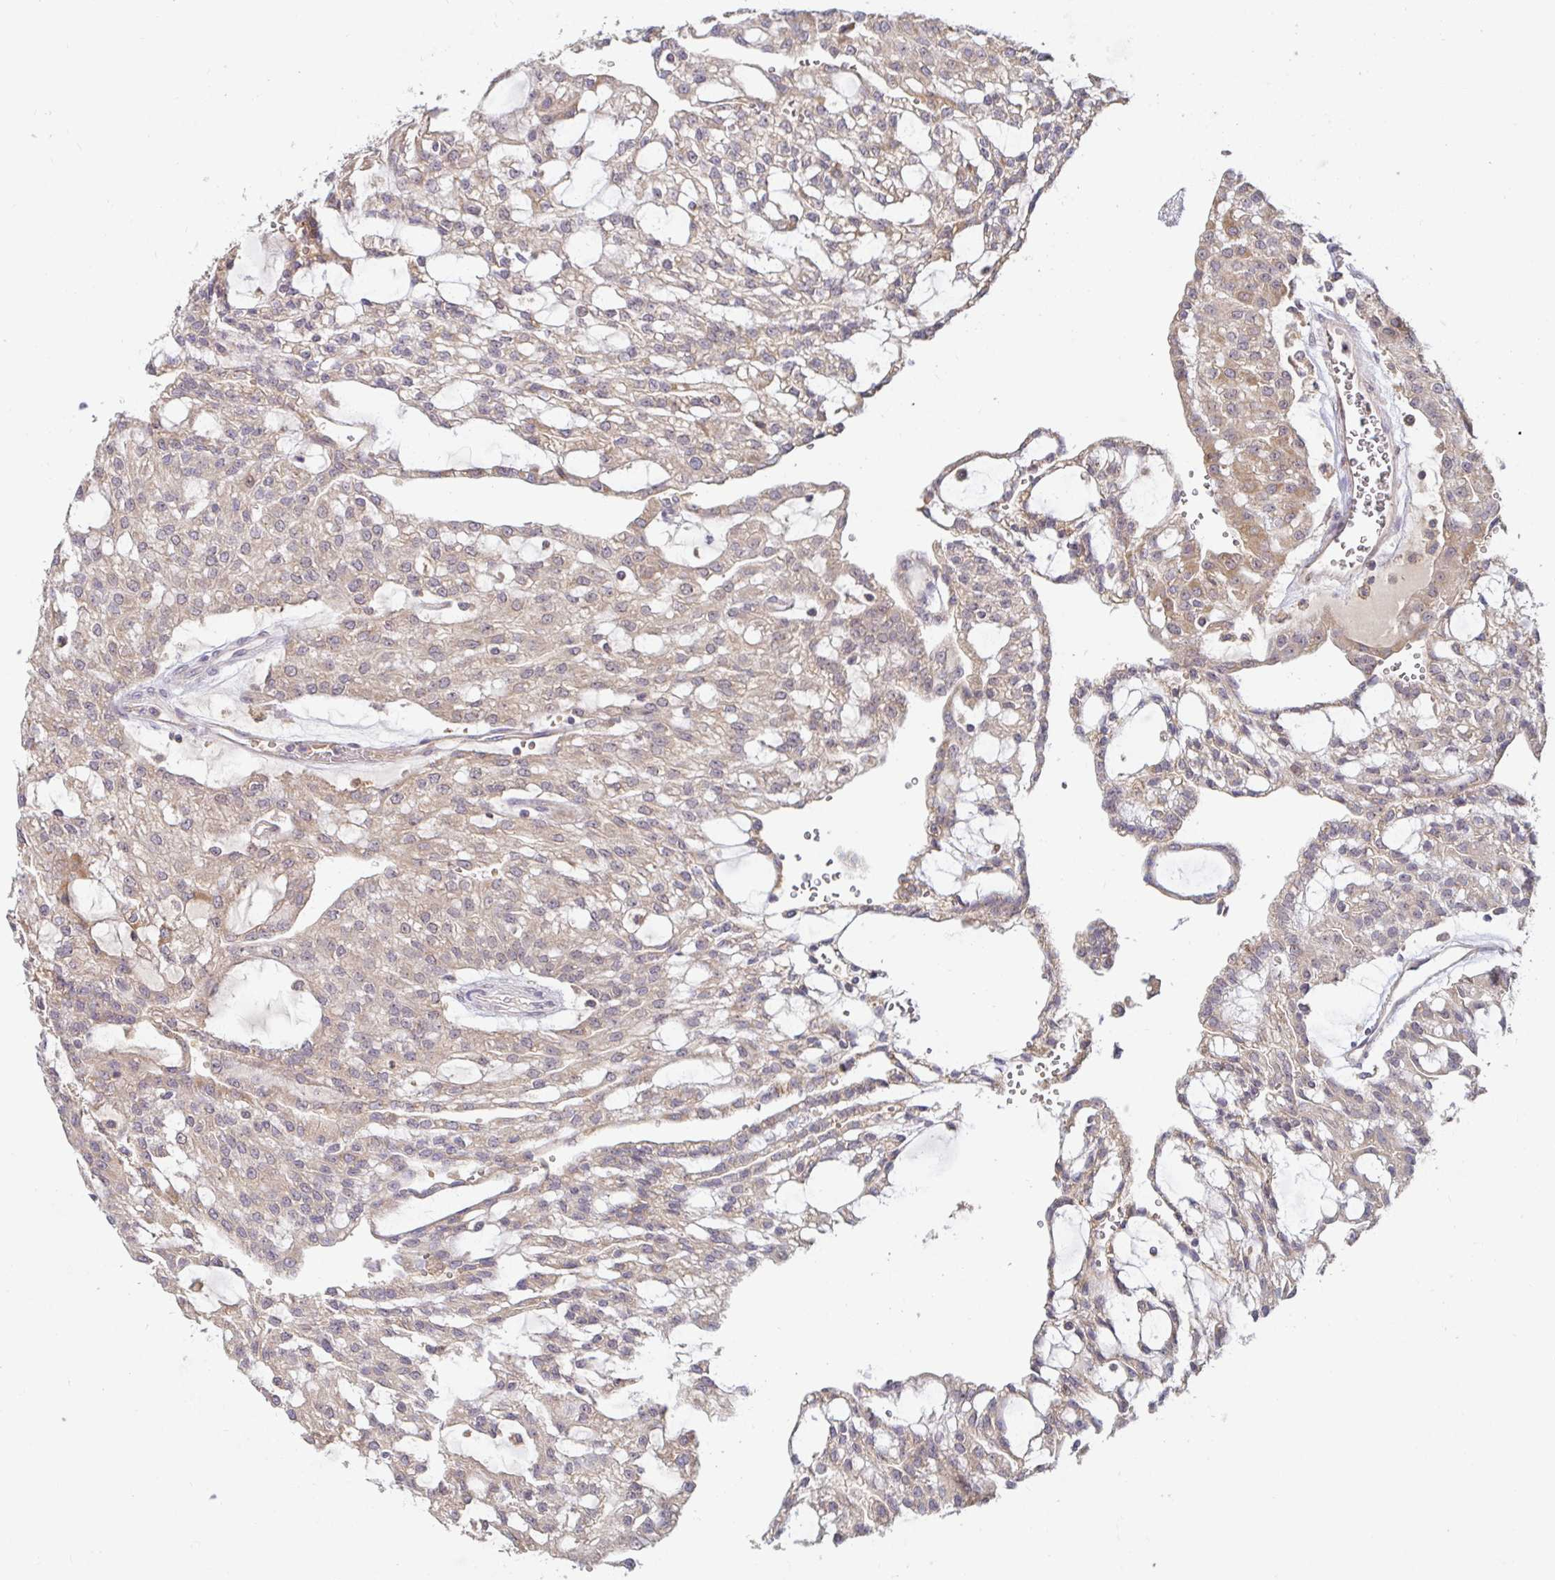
{"staining": {"intensity": "weak", "quantity": "25%-75%", "location": "cytoplasmic/membranous"}, "tissue": "renal cancer", "cell_type": "Tumor cells", "image_type": "cancer", "snomed": [{"axis": "morphology", "description": "Adenocarcinoma, NOS"}, {"axis": "topography", "description": "Kidney"}], "caption": "IHC (DAB (3,3'-diaminobenzidine)) staining of renal adenocarcinoma exhibits weak cytoplasmic/membranous protein positivity in about 25%-75% of tumor cells.", "gene": "LARP1", "patient": {"sex": "male", "age": 63}}